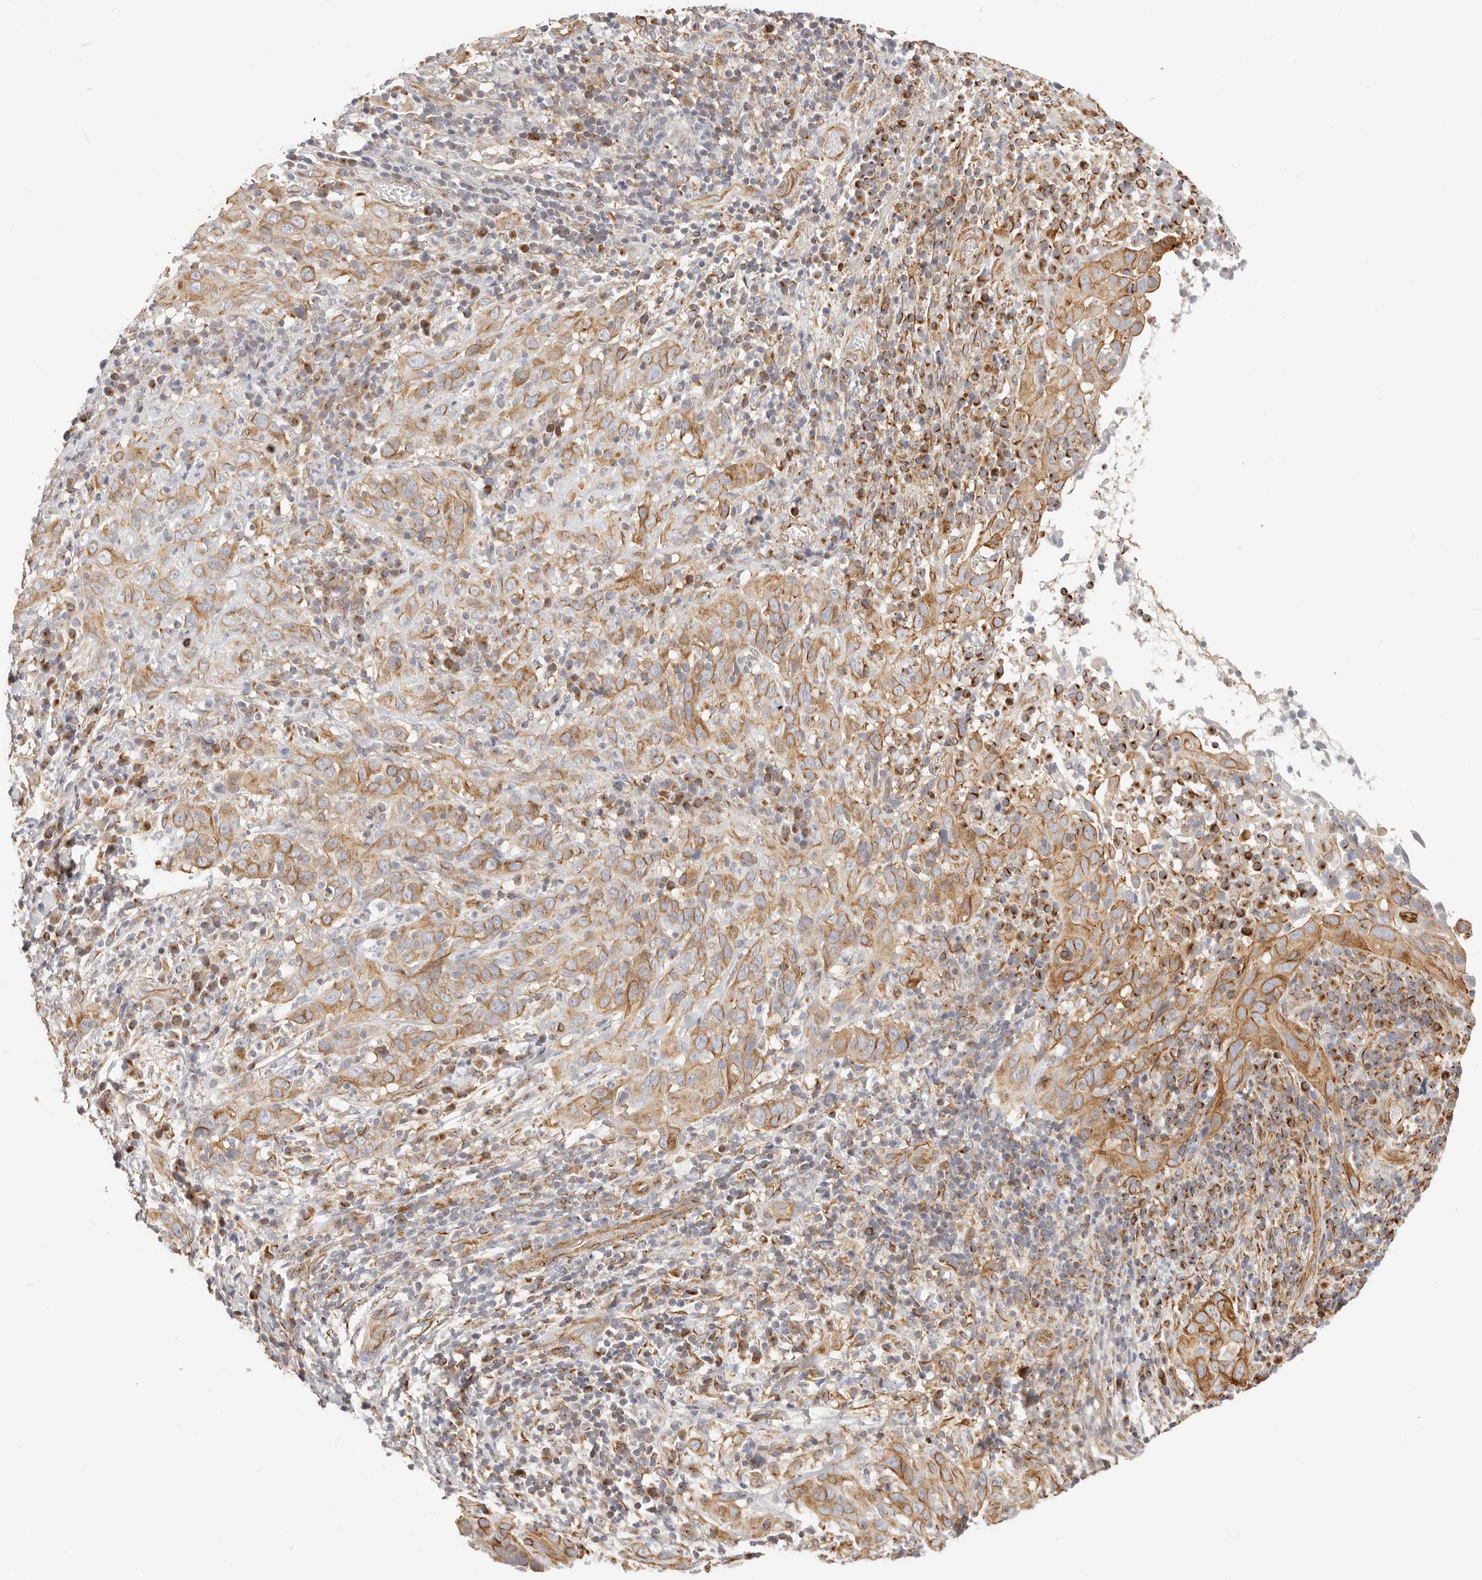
{"staining": {"intensity": "moderate", "quantity": ">75%", "location": "cytoplasmic/membranous"}, "tissue": "cervical cancer", "cell_type": "Tumor cells", "image_type": "cancer", "snomed": [{"axis": "morphology", "description": "Squamous cell carcinoma, NOS"}, {"axis": "topography", "description": "Cervix"}], "caption": "A brown stain shows moderate cytoplasmic/membranous staining of a protein in human cervical cancer tumor cells. (Stains: DAB in brown, nuclei in blue, Microscopy: brightfield microscopy at high magnification).", "gene": "DTNBP1", "patient": {"sex": "female", "age": 46}}